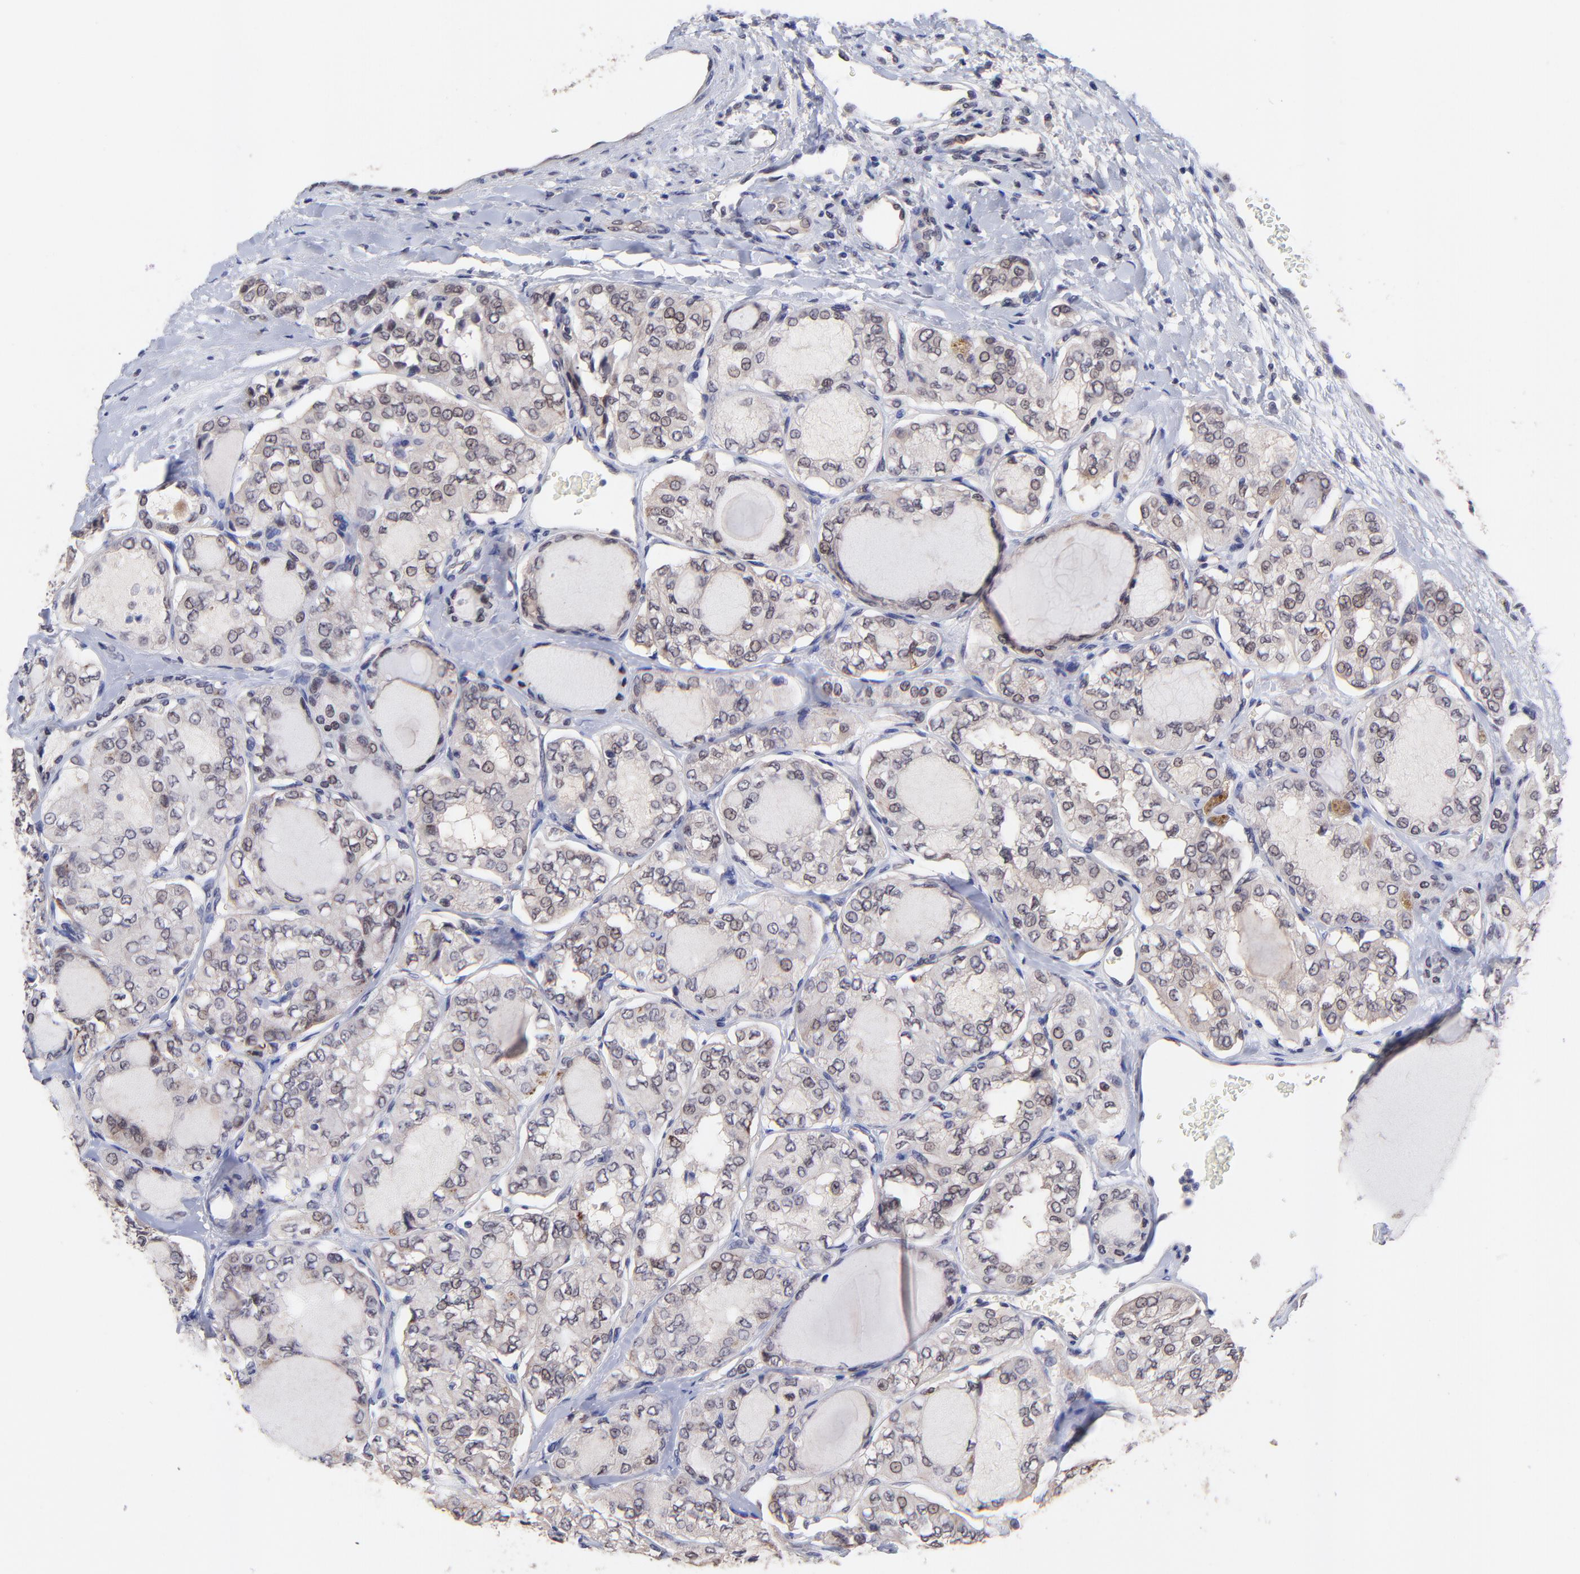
{"staining": {"intensity": "negative", "quantity": "none", "location": "none"}, "tissue": "thyroid cancer", "cell_type": "Tumor cells", "image_type": "cancer", "snomed": [{"axis": "morphology", "description": "Papillary adenocarcinoma, NOS"}, {"axis": "topography", "description": "Thyroid gland"}], "caption": "The photomicrograph exhibits no staining of tumor cells in papillary adenocarcinoma (thyroid). (DAB IHC visualized using brightfield microscopy, high magnification).", "gene": "ZNF747", "patient": {"sex": "male", "age": 20}}